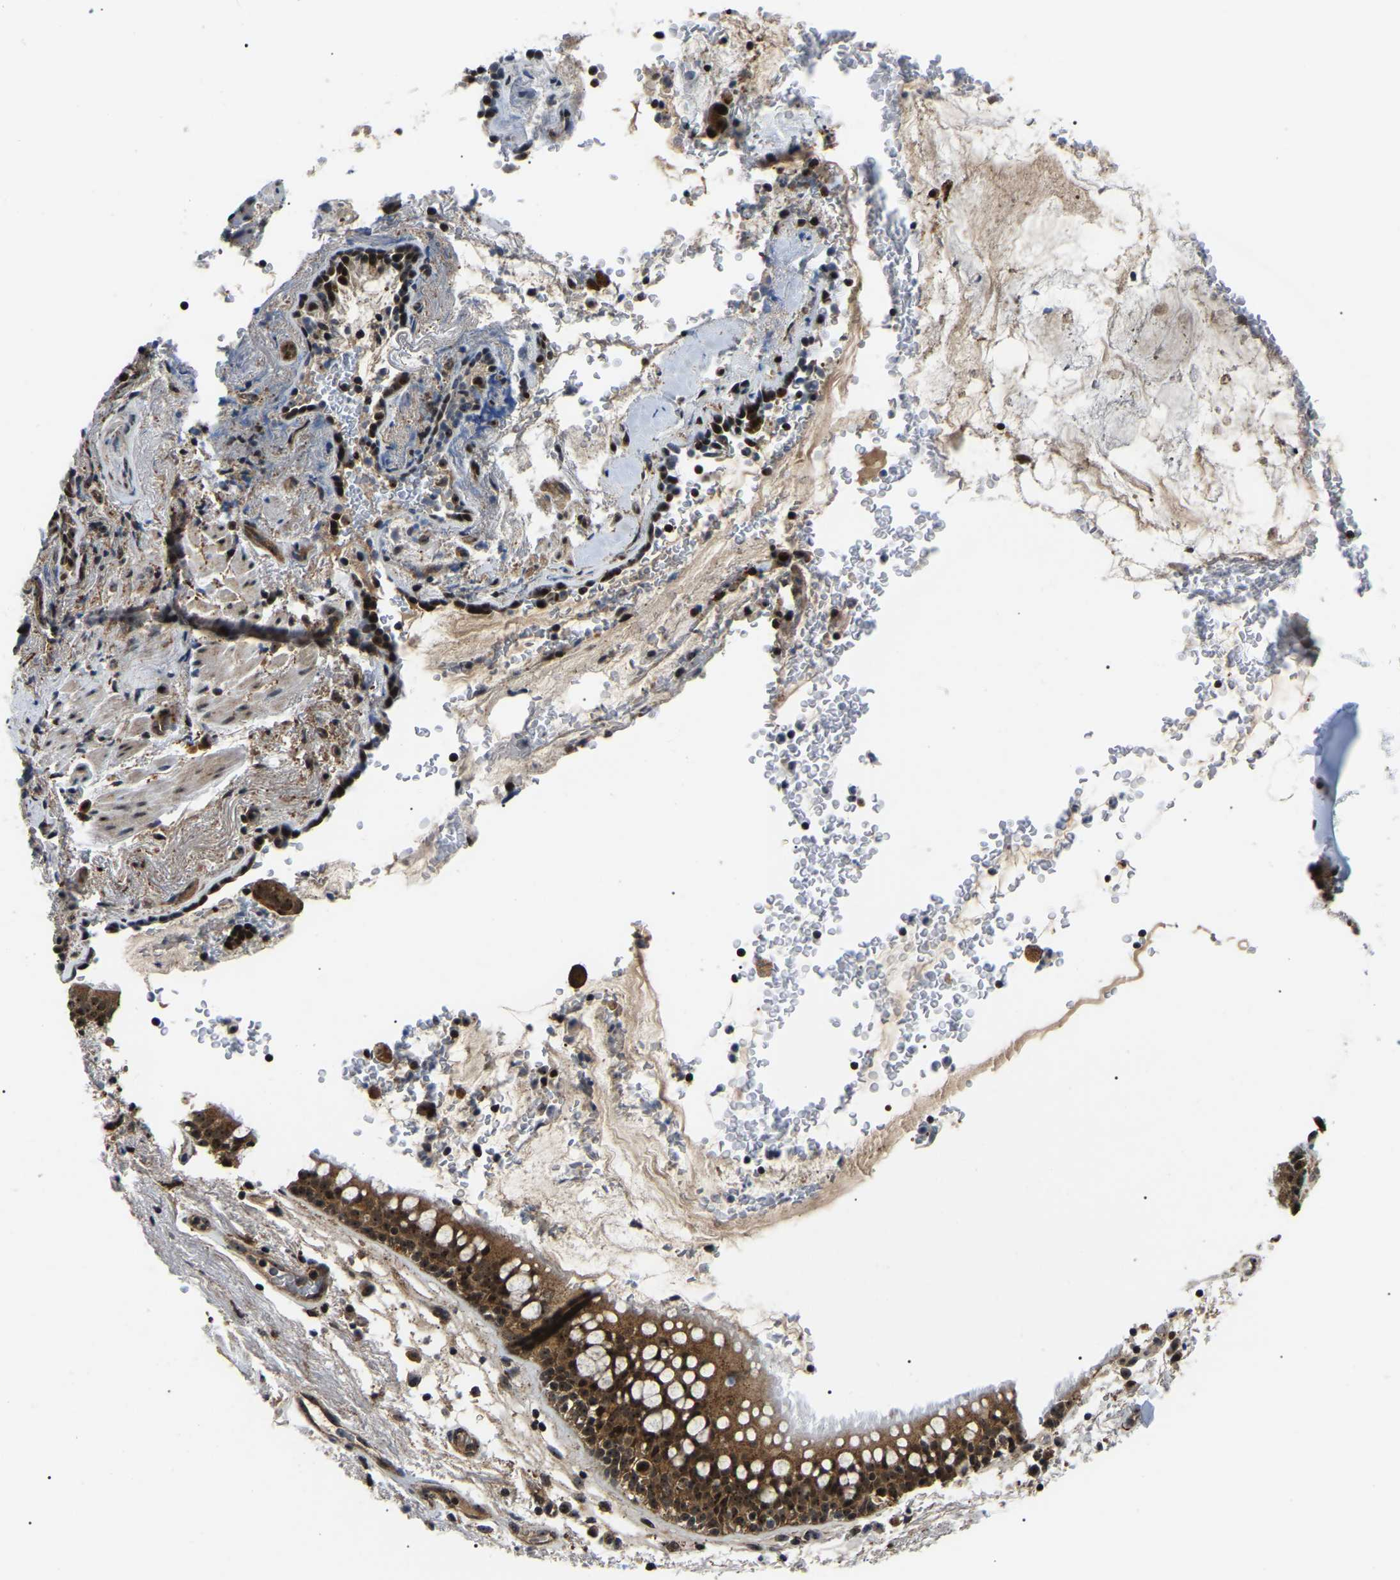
{"staining": {"intensity": "strong", "quantity": ">75%", "location": "cytoplasmic/membranous,nuclear"}, "tissue": "bronchus", "cell_type": "Respiratory epithelial cells", "image_type": "normal", "snomed": [{"axis": "morphology", "description": "Normal tissue, NOS"}, {"axis": "morphology", "description": "Inflammation, NOS"}, {"axis": "topography", "description": "Cartilage tissue"}, {"axis": "topography", "description": "Bronchus"}], "caption": "Protein staining displays strong cytoplasmic/membranous,nuclear staining in about >75% of respiratory epithelial cells in normal bronchus. The staining was performed using DAB (3,3'-diaminobenzidine) to visualize the protein expression in brown, while the nuclei were stained in blue with hematoxylin (Magnification: 20x).", "gene": "RRP1B", "patient": {"sex": "male", "age": 77}}